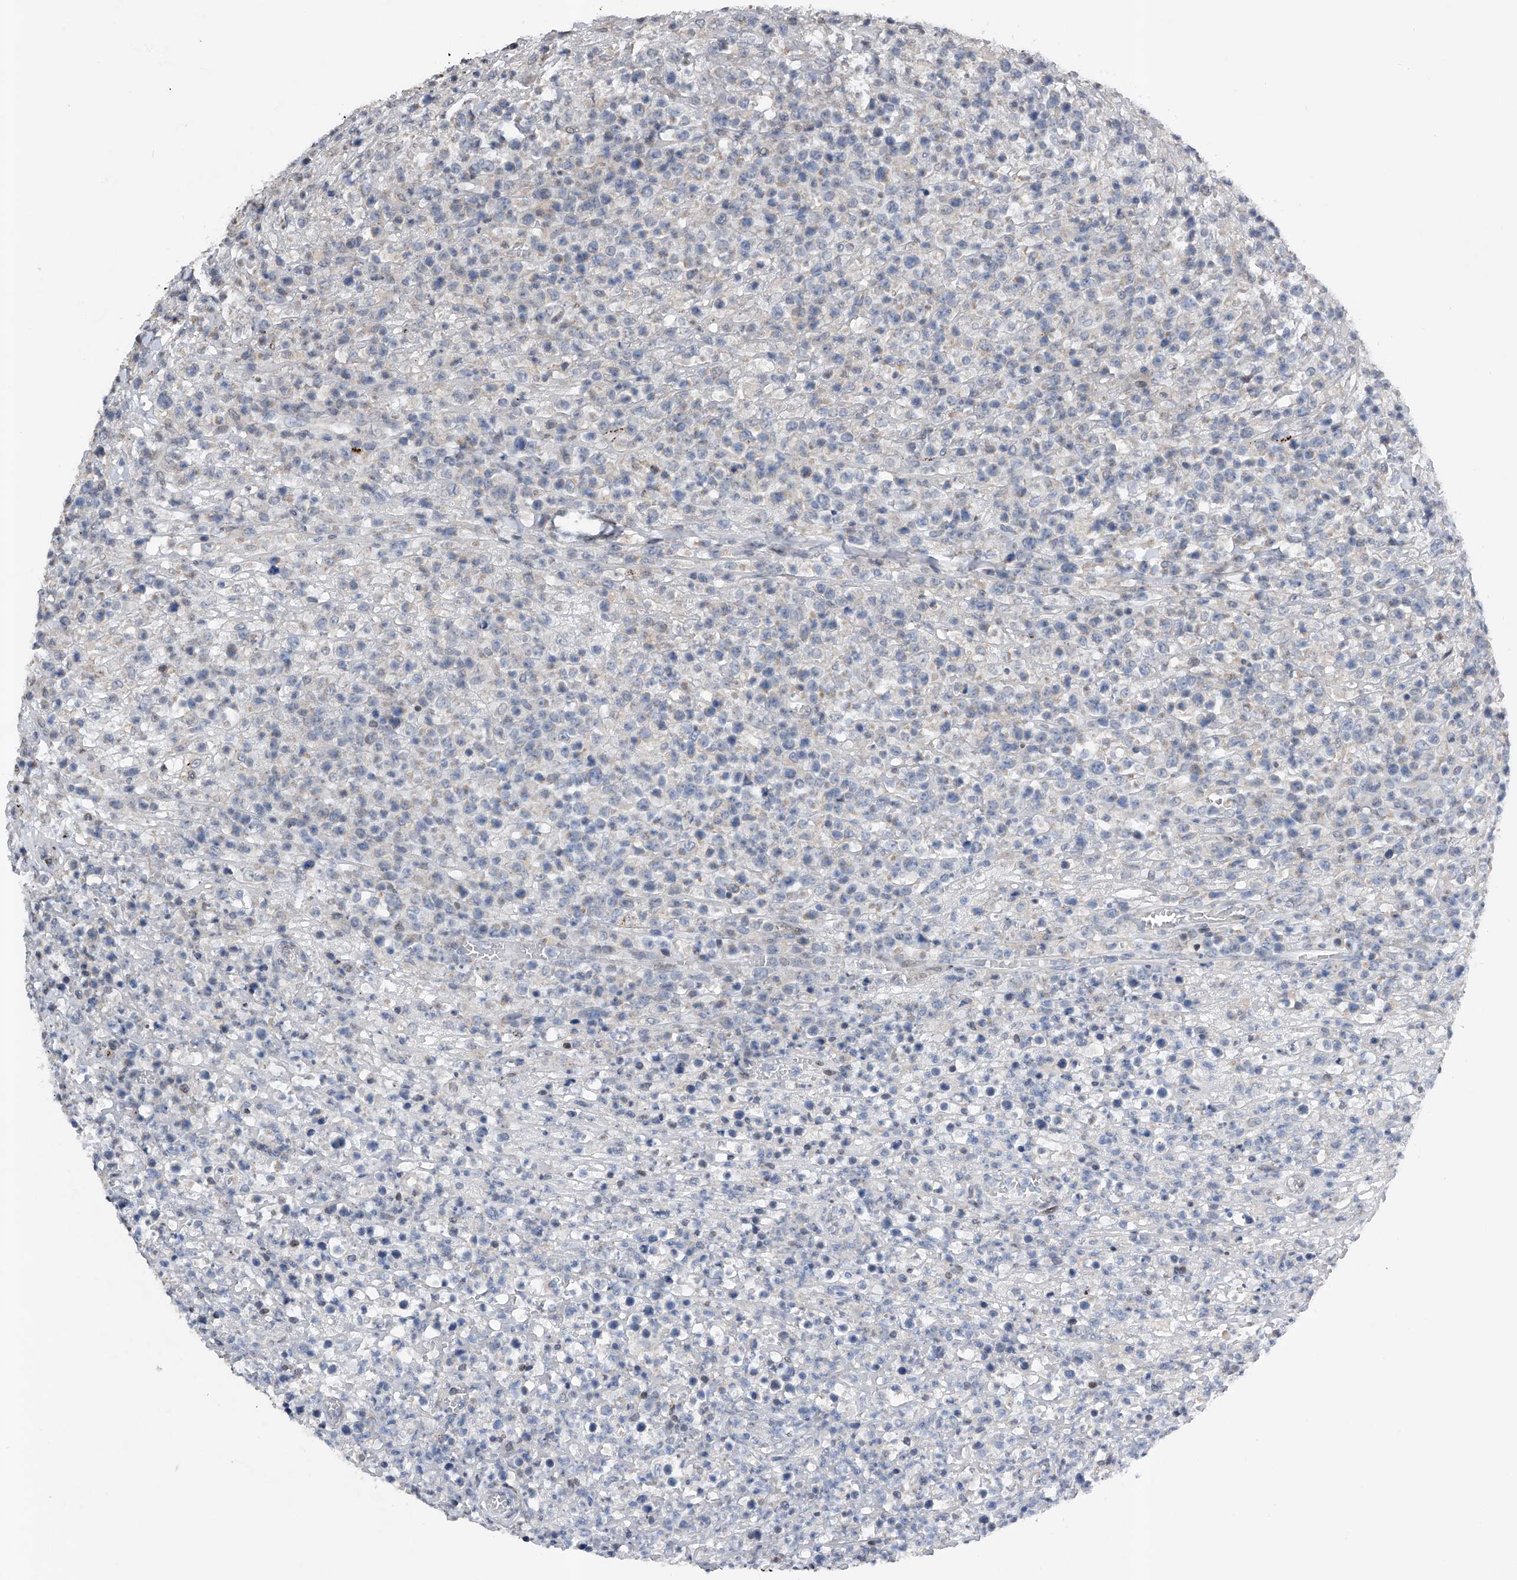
{"staining": {"intensity": "negative", "quantity": "none", "location": "none"}, "tissue": "lymphoma", "cell_type": "Tumor cells", "image_type": "cancer", "snomed": [{"axis": "morphology", "description": "Malignant lymphoma, non-Hodgkin's type, High grade"}, {"axis": "topography", "description": "Colon"}], "caption": "Tumor cells show no significant staining in high-grade malignant lymphoma, non-Hodgkin's type. (DAB IHC visualized using brightfield microscopy, high magnification).", "gene": "RWDD2A", "patient": {"sex": "female", "age": 53}}